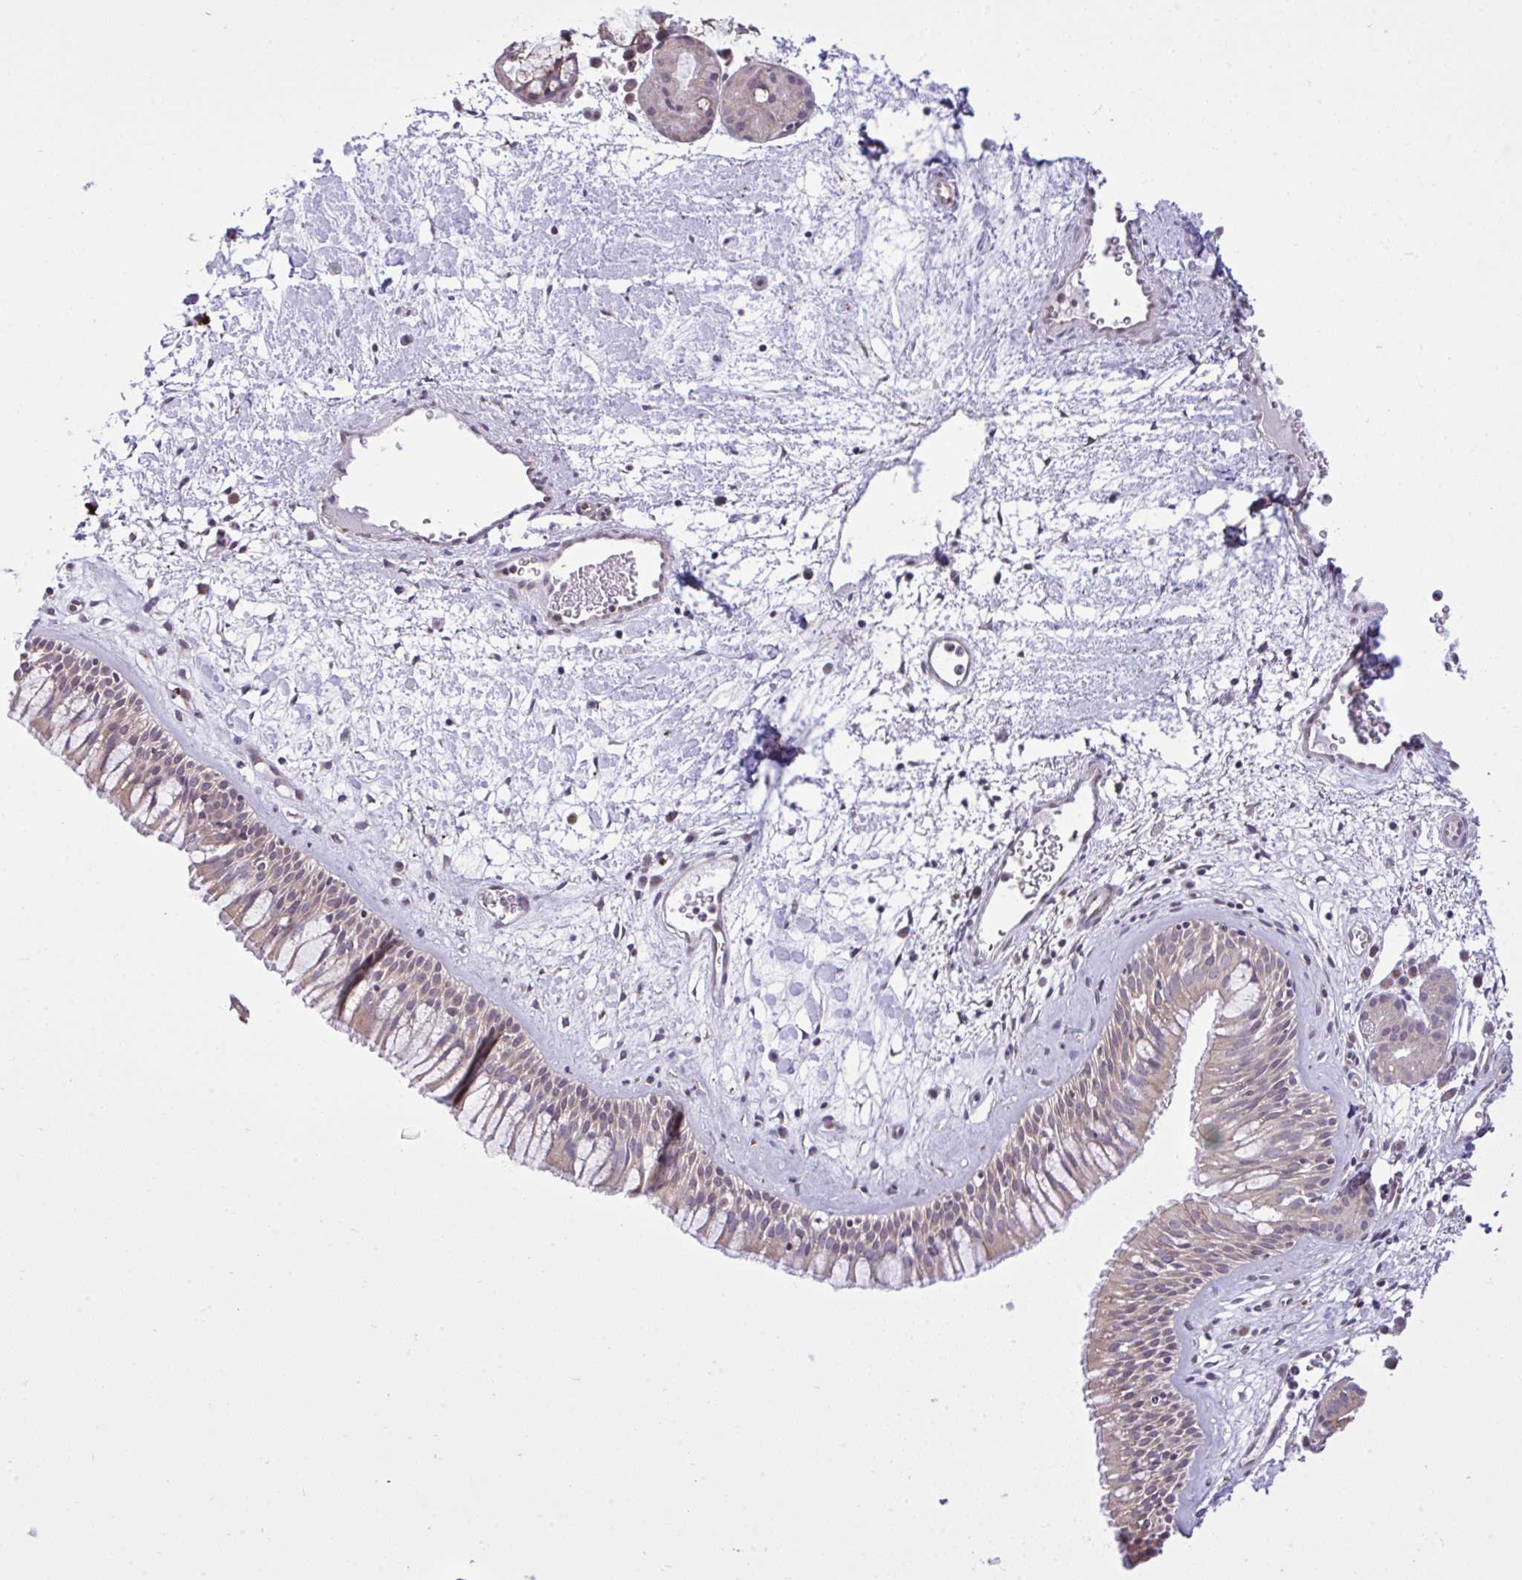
{"staining": {"intensity": "moderate", "quantity": ">75%", "location": "cytoplasmic/membranous"}, "tissue": "nasopharynx", "cell_type": "Respiratory epithelial cells", "image_type": "normal", "snomed": [{"axis": "morphology", "description": "Normal tissue, NOS"}, {"axis": "topography", "description": "Nasopharynx"}], "caption": "Unremarkable nasopharynx displays moderate cytoplasmic/membranous expression in about >75% of respiratory epithelial cells (DAB (3,3'-diaminobenzidine) IHC with brightfield microscopy, high magnification)..", "gene": "CYP20A1", "patient": {"sex": "male", "age": 65}}